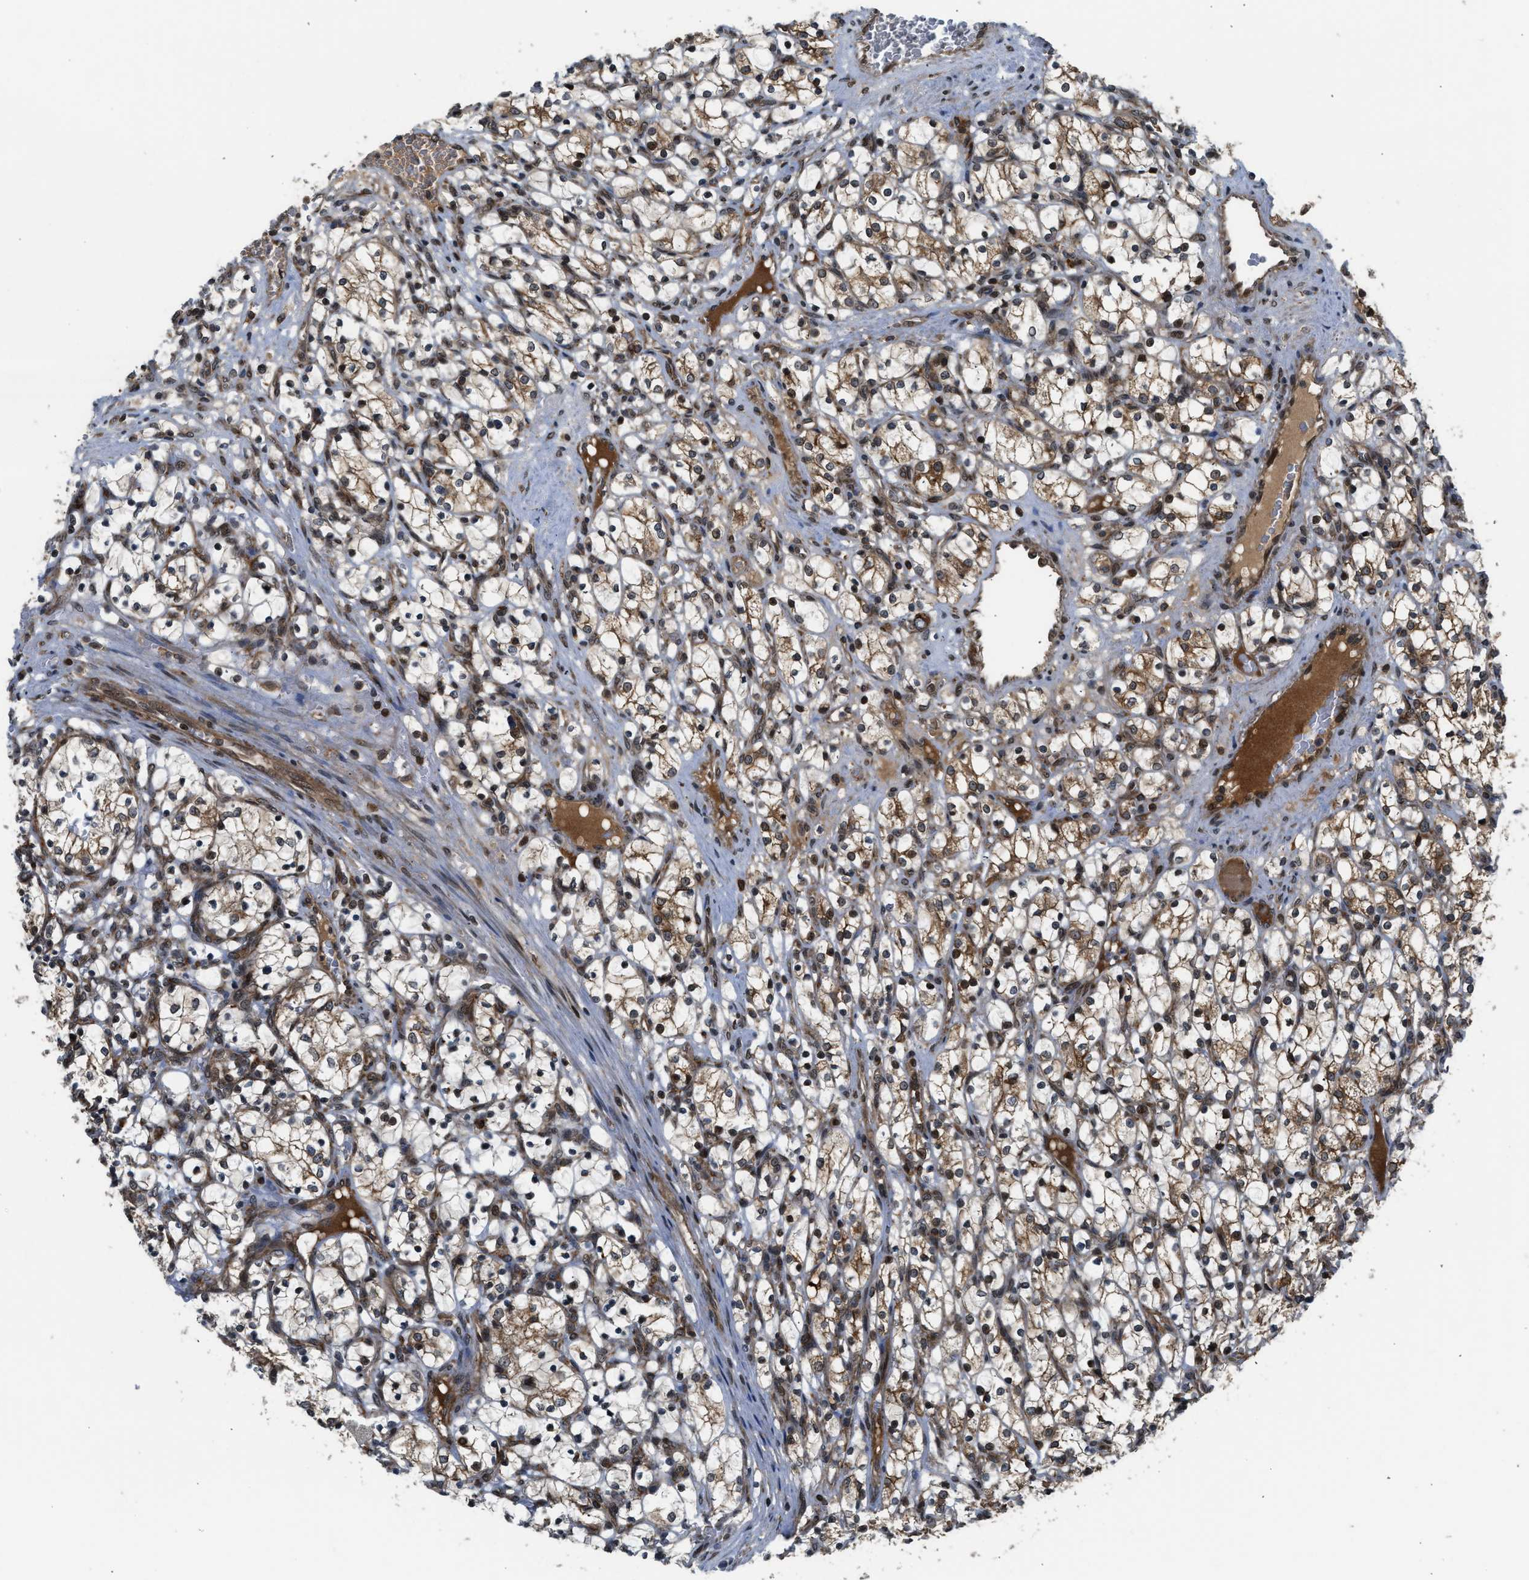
{"staining": {"intensity": "moderate", "quantity": "25%-75%", "location": "cytoplasmic/membranous"}, "tissue": "renal cancer", "cell_type": "Tumor cells", "image_type": "cancer", "snomed": [{"axis": "morphology", "description": "Adenocarcinoma, NOS"}, {"axis": "topography", "description": "Kidney"}], "caption": "The photomicrograph exhibits a brown stain indicating the presence of a protein in the cytoplasmic/membranous of tumor cells in renal adenocarcinoma.", "gene": "RETREG3", "patient": {"sex": "female", "age": 69}}